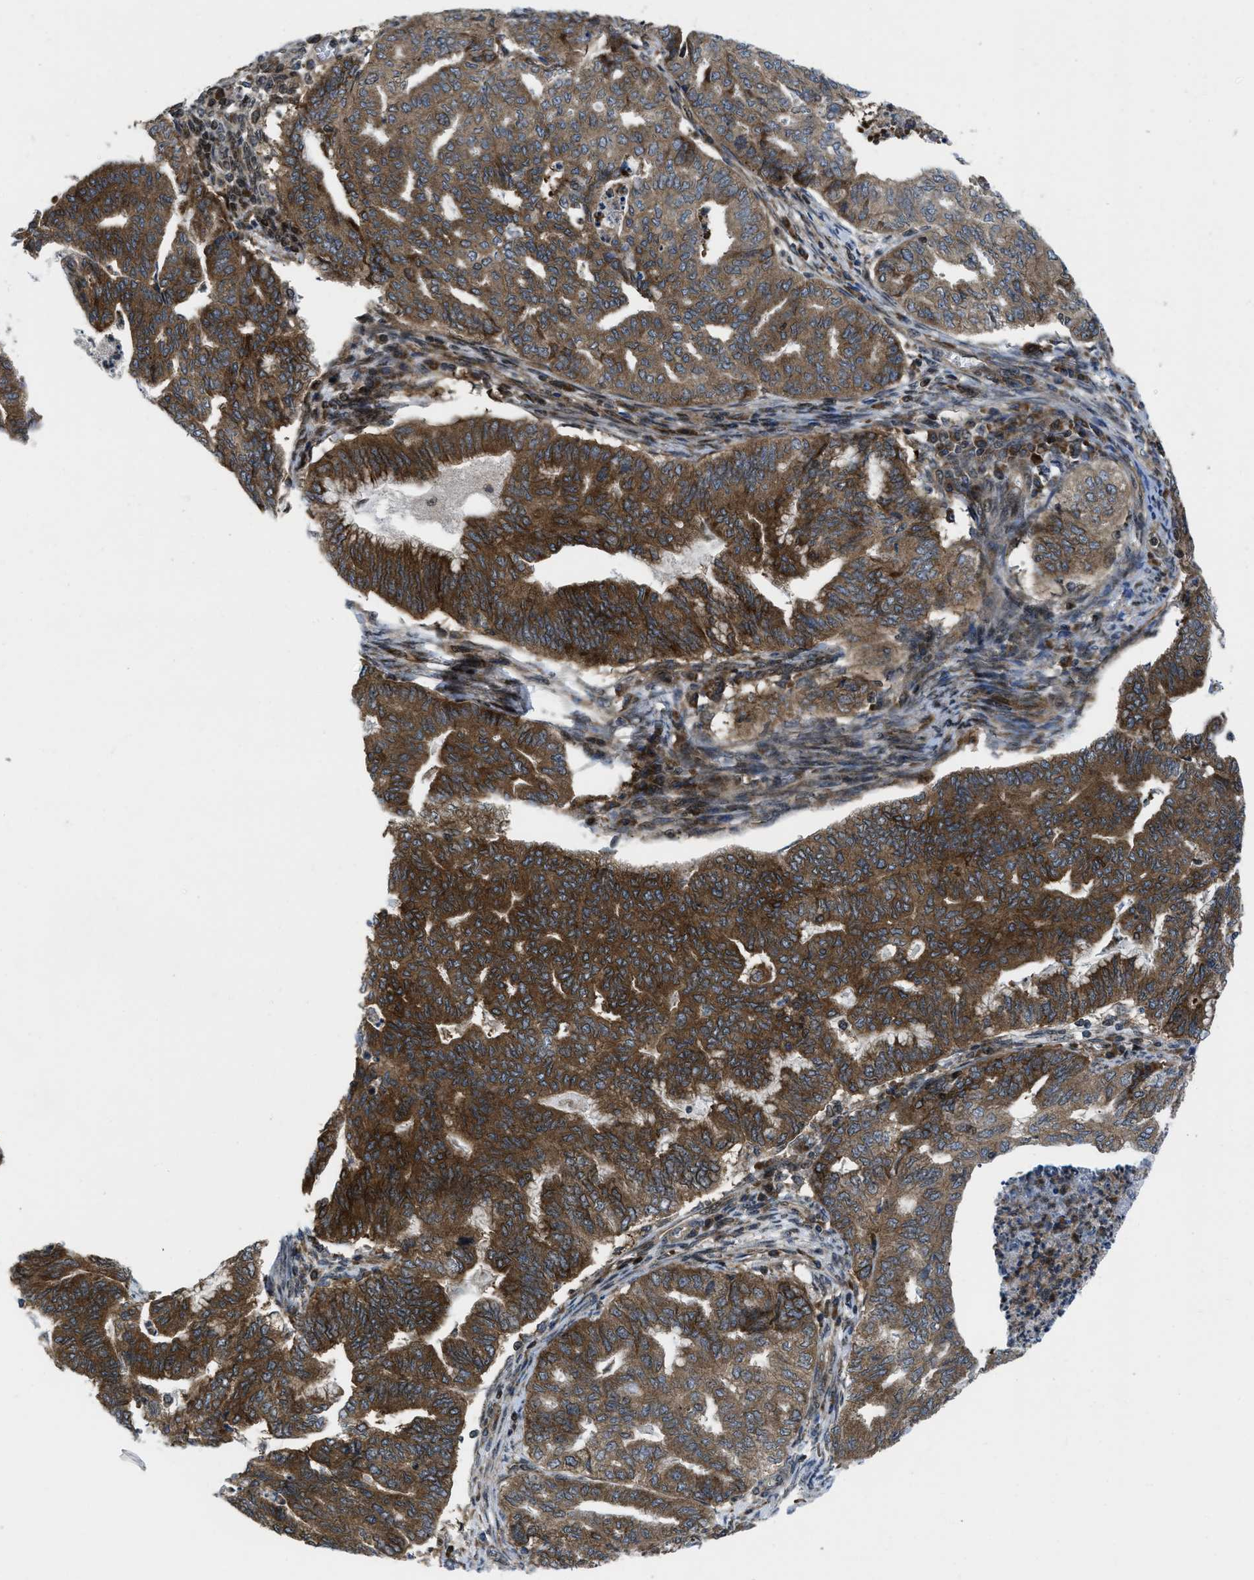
{"staining": {"intensity": "strong", "quantity": ">75%", "location": "cytoplasmic/membranous"}, "tissue": "endometrial cancer", "cell_type": "Tumor cells", "image_type": "cancer", "snomed": [{"axis": "morphology", "description": "Adenocarcinoma, NOS"}, {"axis": "topography", "description": "Endometrium"}], "caption": "Immunohistochemistry (IHC) image of neoplastic tissue: human adenocarcinoma (endometrial) stained using IHC reveals high levels of strong protein expression localized specifically in the cytoplasmic/membranous of tumor cells, appearing as a cytoplasmic/membranous brown color.", "gene": "PPP2CB", "patient": {"sex": "female", "age": 79}}